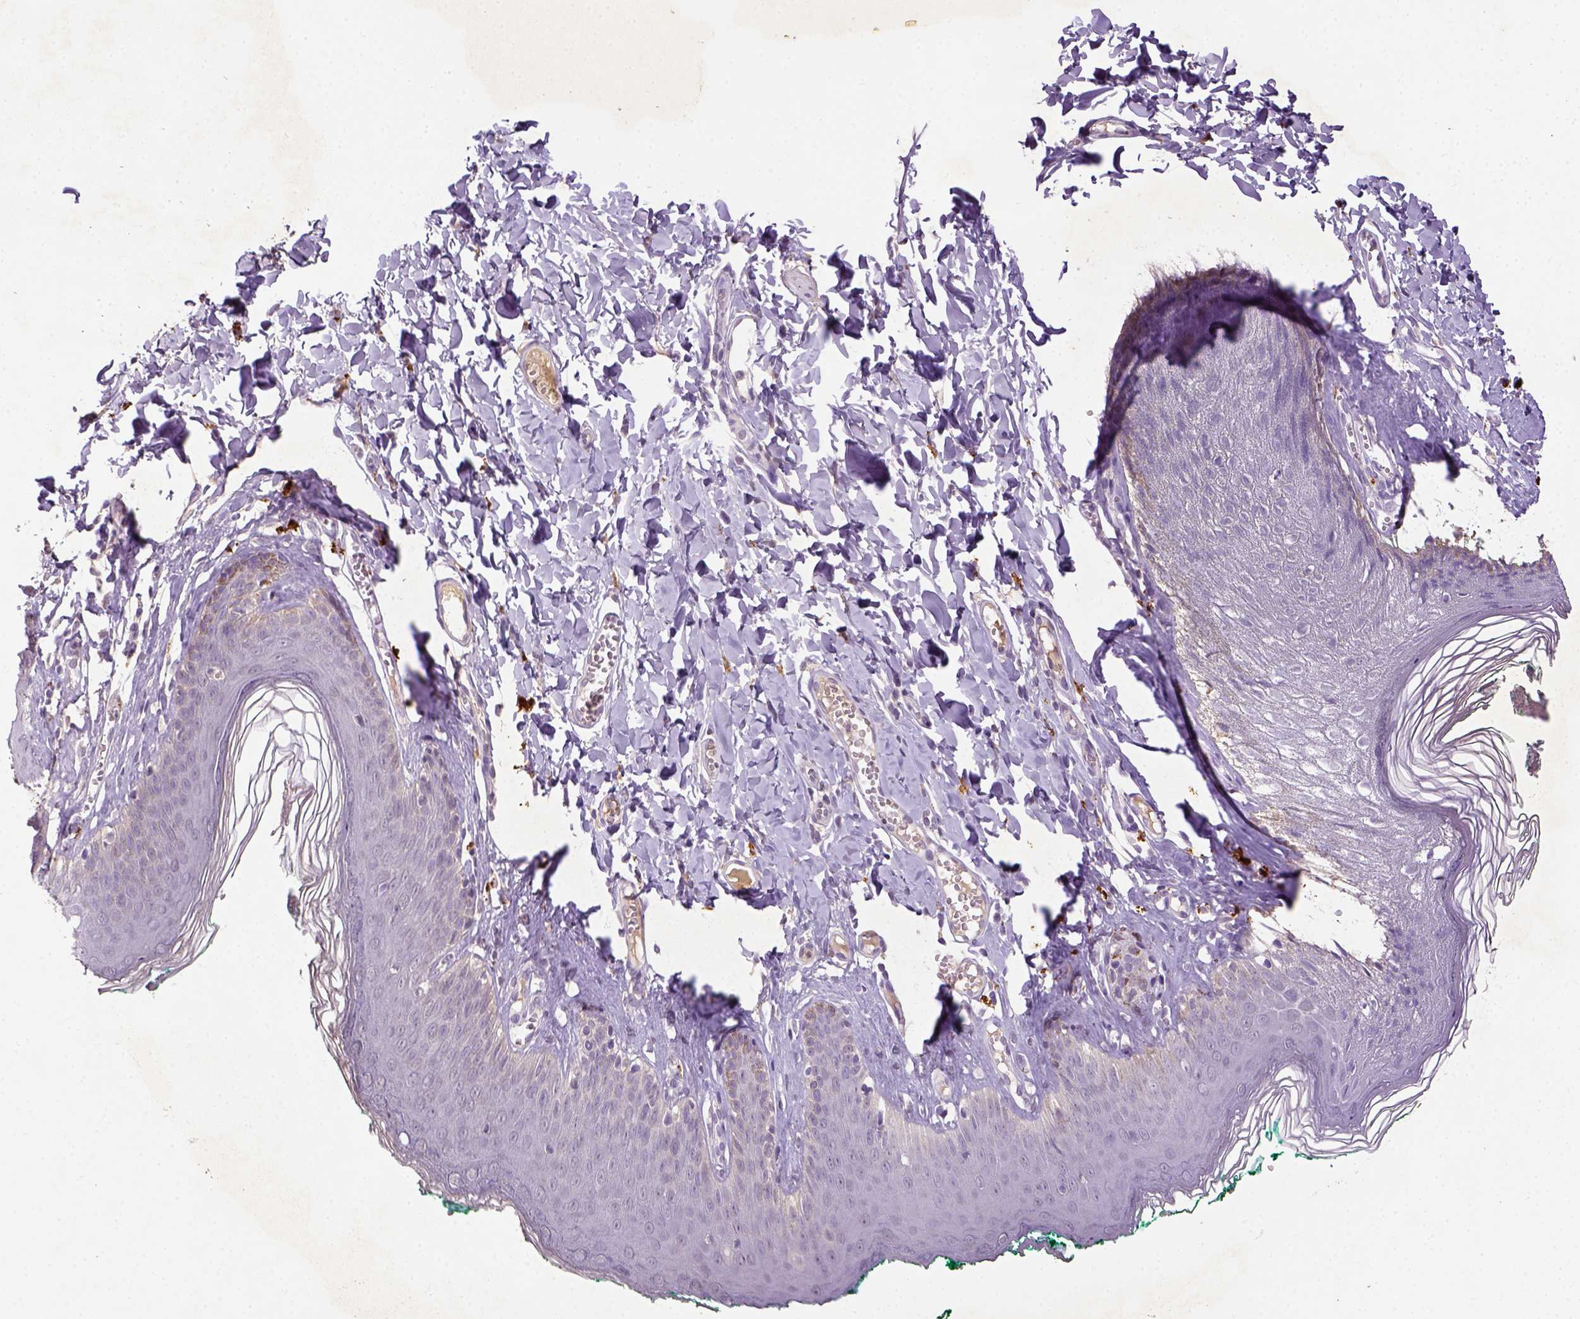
{"staining": {"intensity": "negative", "quantity": "none", "location": "none"}, "tissue": "skin", "cell_type": "Epidermal cells", "image_type": "normal", "snomed": [{"axis": "morphology", "description": "Normal tissue, NOS"}, {"axis": "topography", "description": "Vulva"}, {"axis": "topography", "description": "Peripheral nerve tissue"}], "caption": "Micrograph shows no significant protein positivity in epidermal cells of unremarkable skin.", "gene": "NLGN2", "patient": {"sex": "female", "age": 66}}